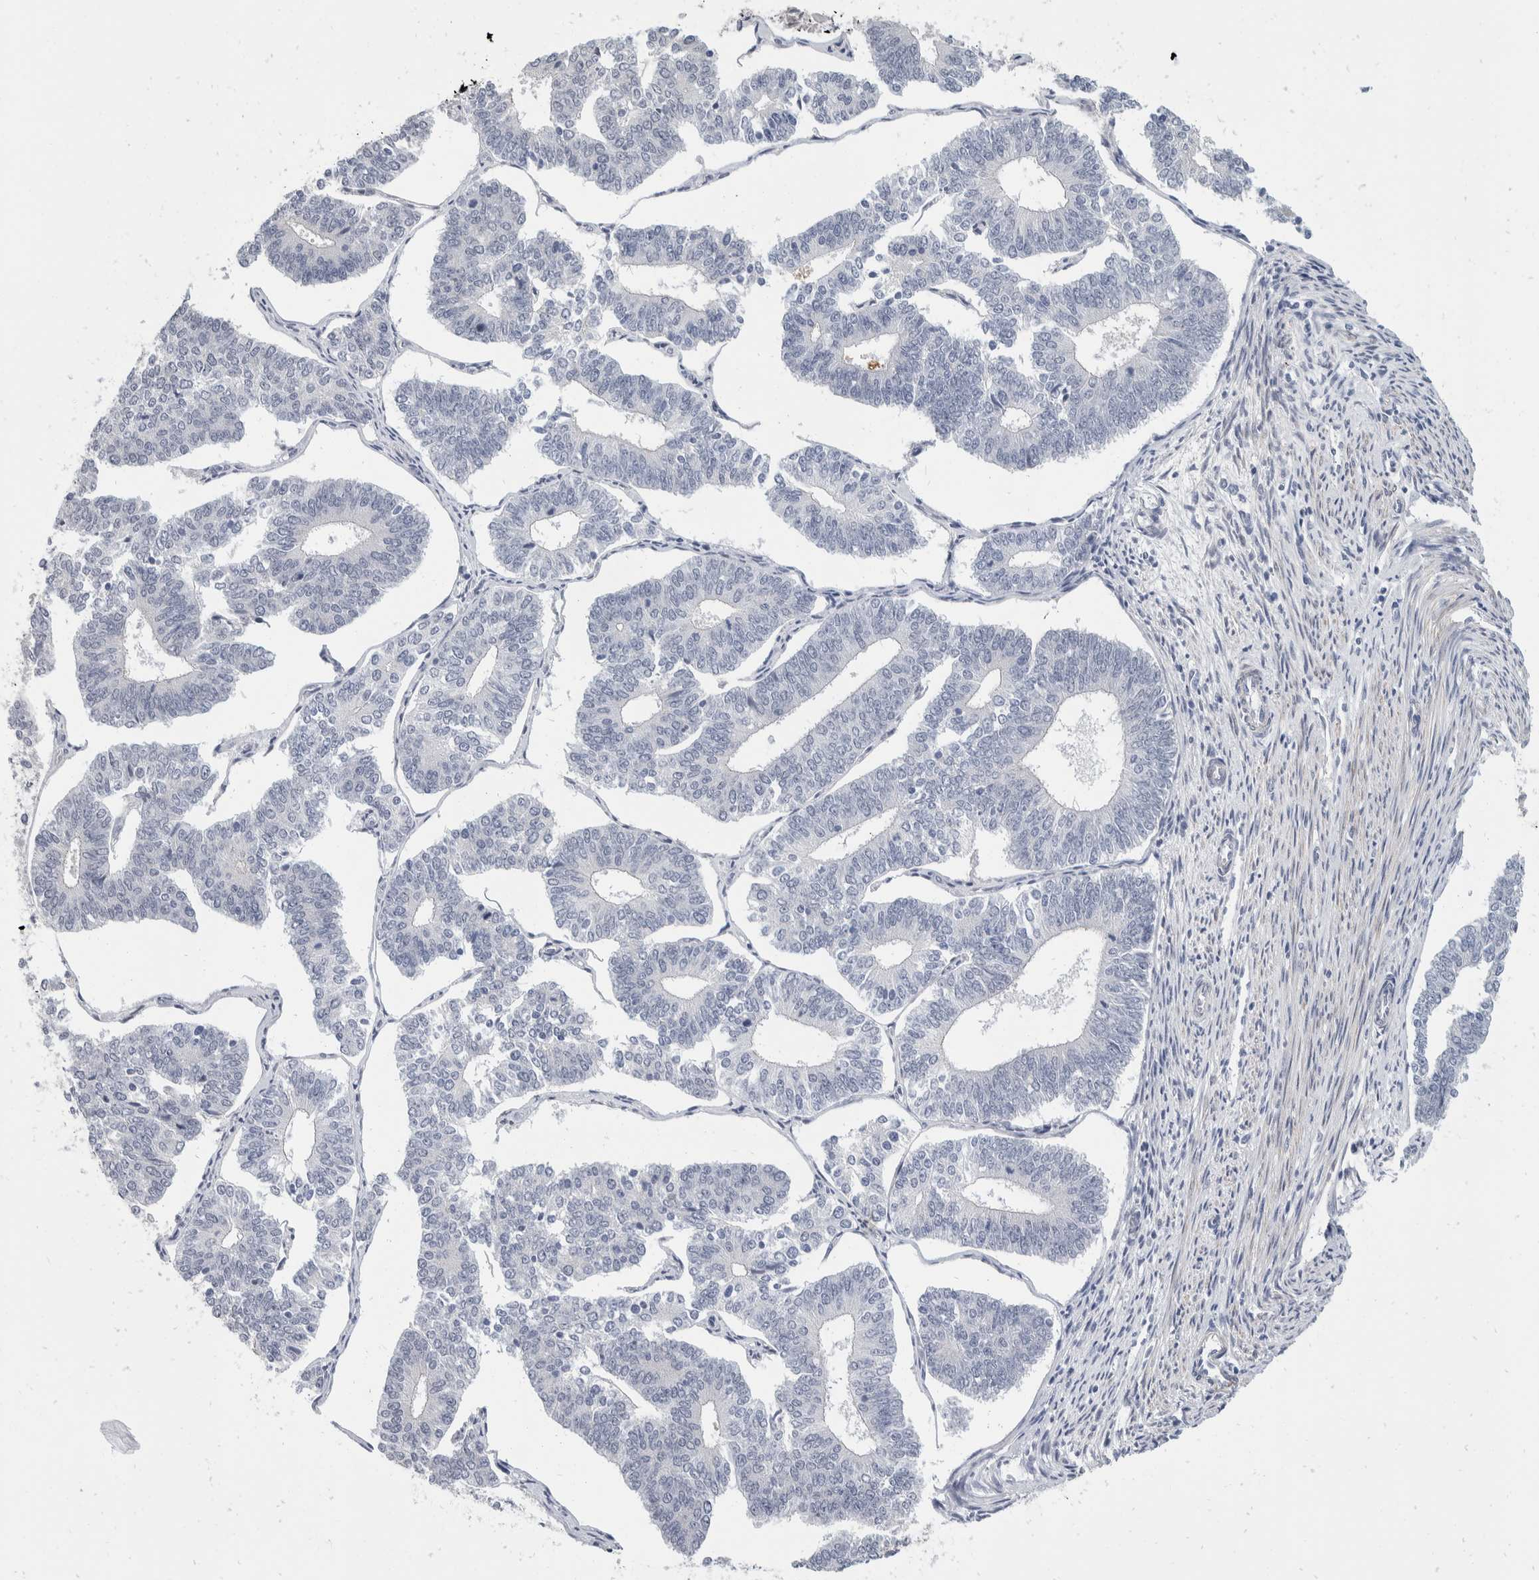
{"staining": {"intensity": "negative", "quantity": "none", "location": "none"}, "tissue": "endometrial cancer", "cell_type": "Tumor cells", "image_type": "cancer", "snomed": [{"axis": "morphology", "description": "Adenocarcinoma, NOS"}, {"axis": "topography", "description": "Endometrium"}], "caption": "Tumor cells show no significant expression in endometrial cancer.", "gene": "CATSPERD", "patient": {"sex": "female", "age": 70}}